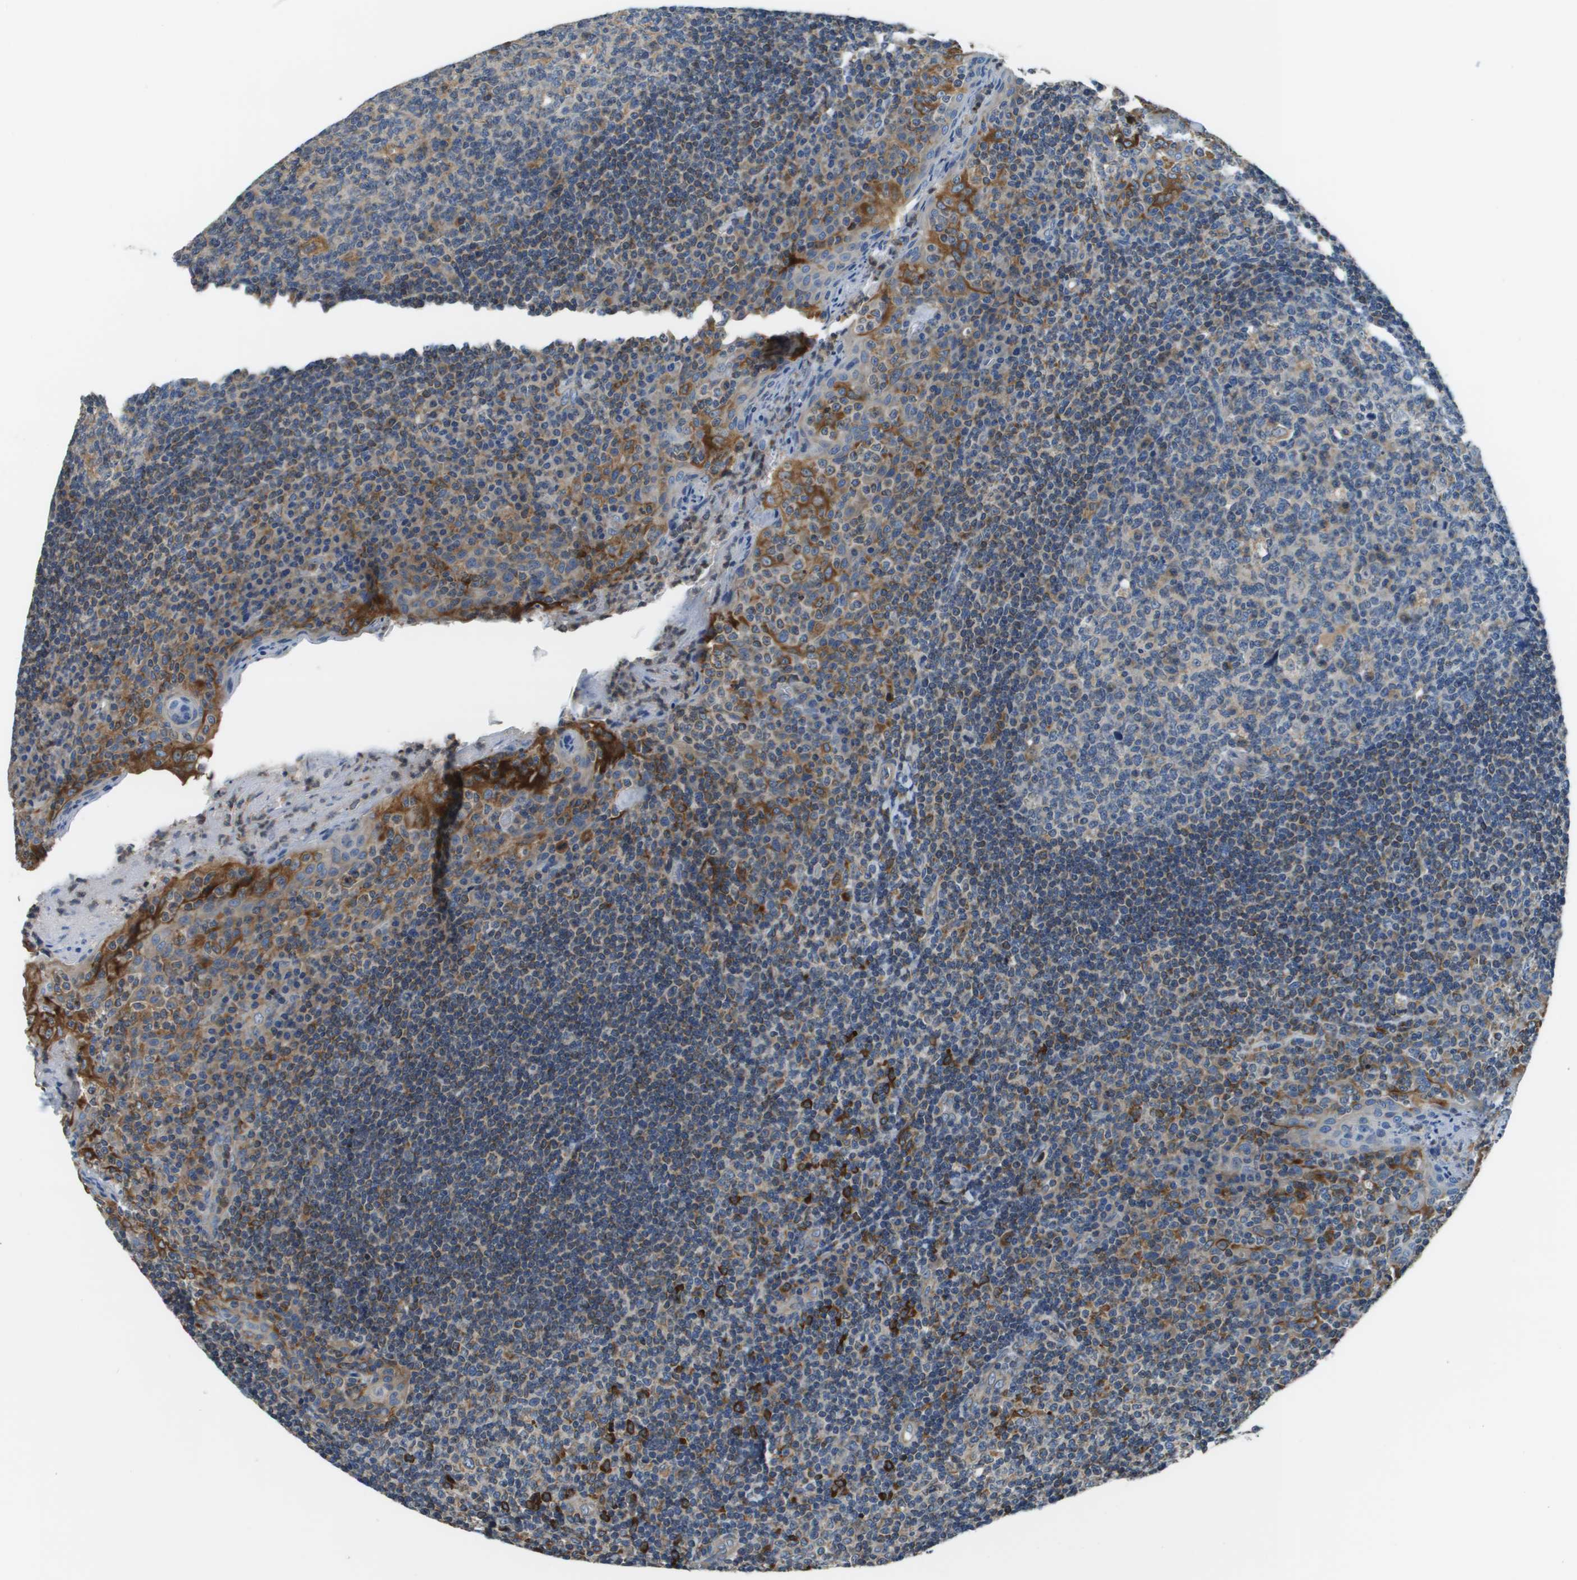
{"staining": {"intensity": "weak", "quantity": "<25%", "location": "cytoplasmic/membranous"}, "tissue": "tonsil", "cell_type": "Germinal center cells", "image_type": "normal", "snomed": [{"axis": "morphology", "description": "Normal tissue, NOS"}, {"axis": "topography", "description": "Tonsil"}], "caption": "Immunohistochemistry image of unremarkable human tonsil stained for a protein (brown), which demonstrates no staining in germinal center cells.", "gene": "CNPY3", "patient": {"sex": "male", "age": 17}}